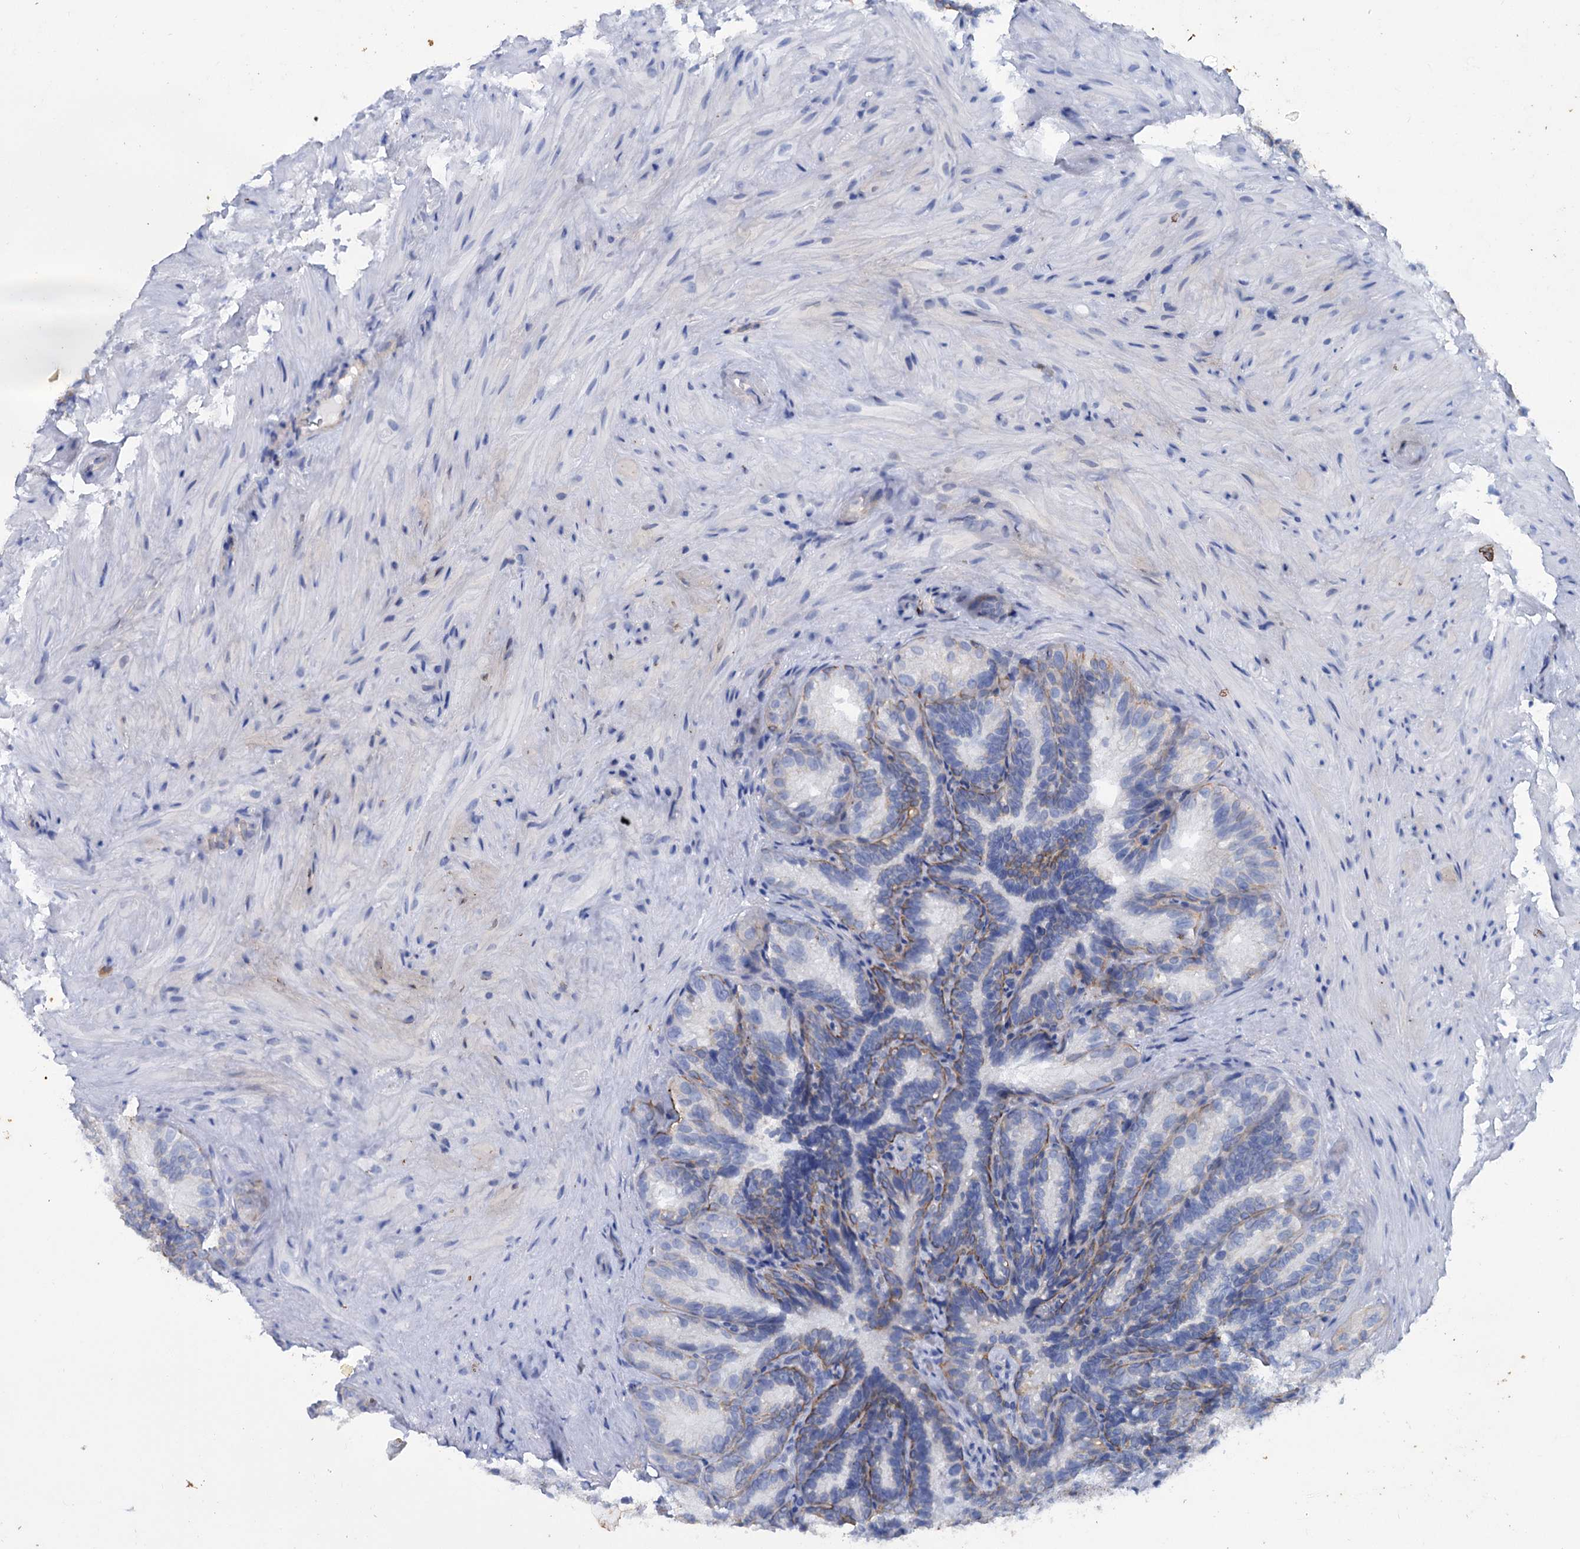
{"staining": {"intensity": "moderate", "quantity": "<25%", "location": "cytoplasmic/membranous"}, "tissue": "seminal vesicle", "cell_type": "Glandular cells", "image_type": "normal", "snomed": [{"axis": "morphology", "description": "Normal tissue, NOS"}, {"axis": "topography", "description": "Seminal veicle"}], "caption": "DAB (3,3'-diaminobenzidine) immunohistochemical staining of unremarkable human seminal vesicle displays moderate cytoplasmic/membranous protein positivity in approximately <25% of glandular cells. (Stains: DAB in brown, nuclei in blue, Microscopy: brightfield microscopy at high magnification).", "gene": "FAAP20", "patient": {"sex": "male", "age": 60}}